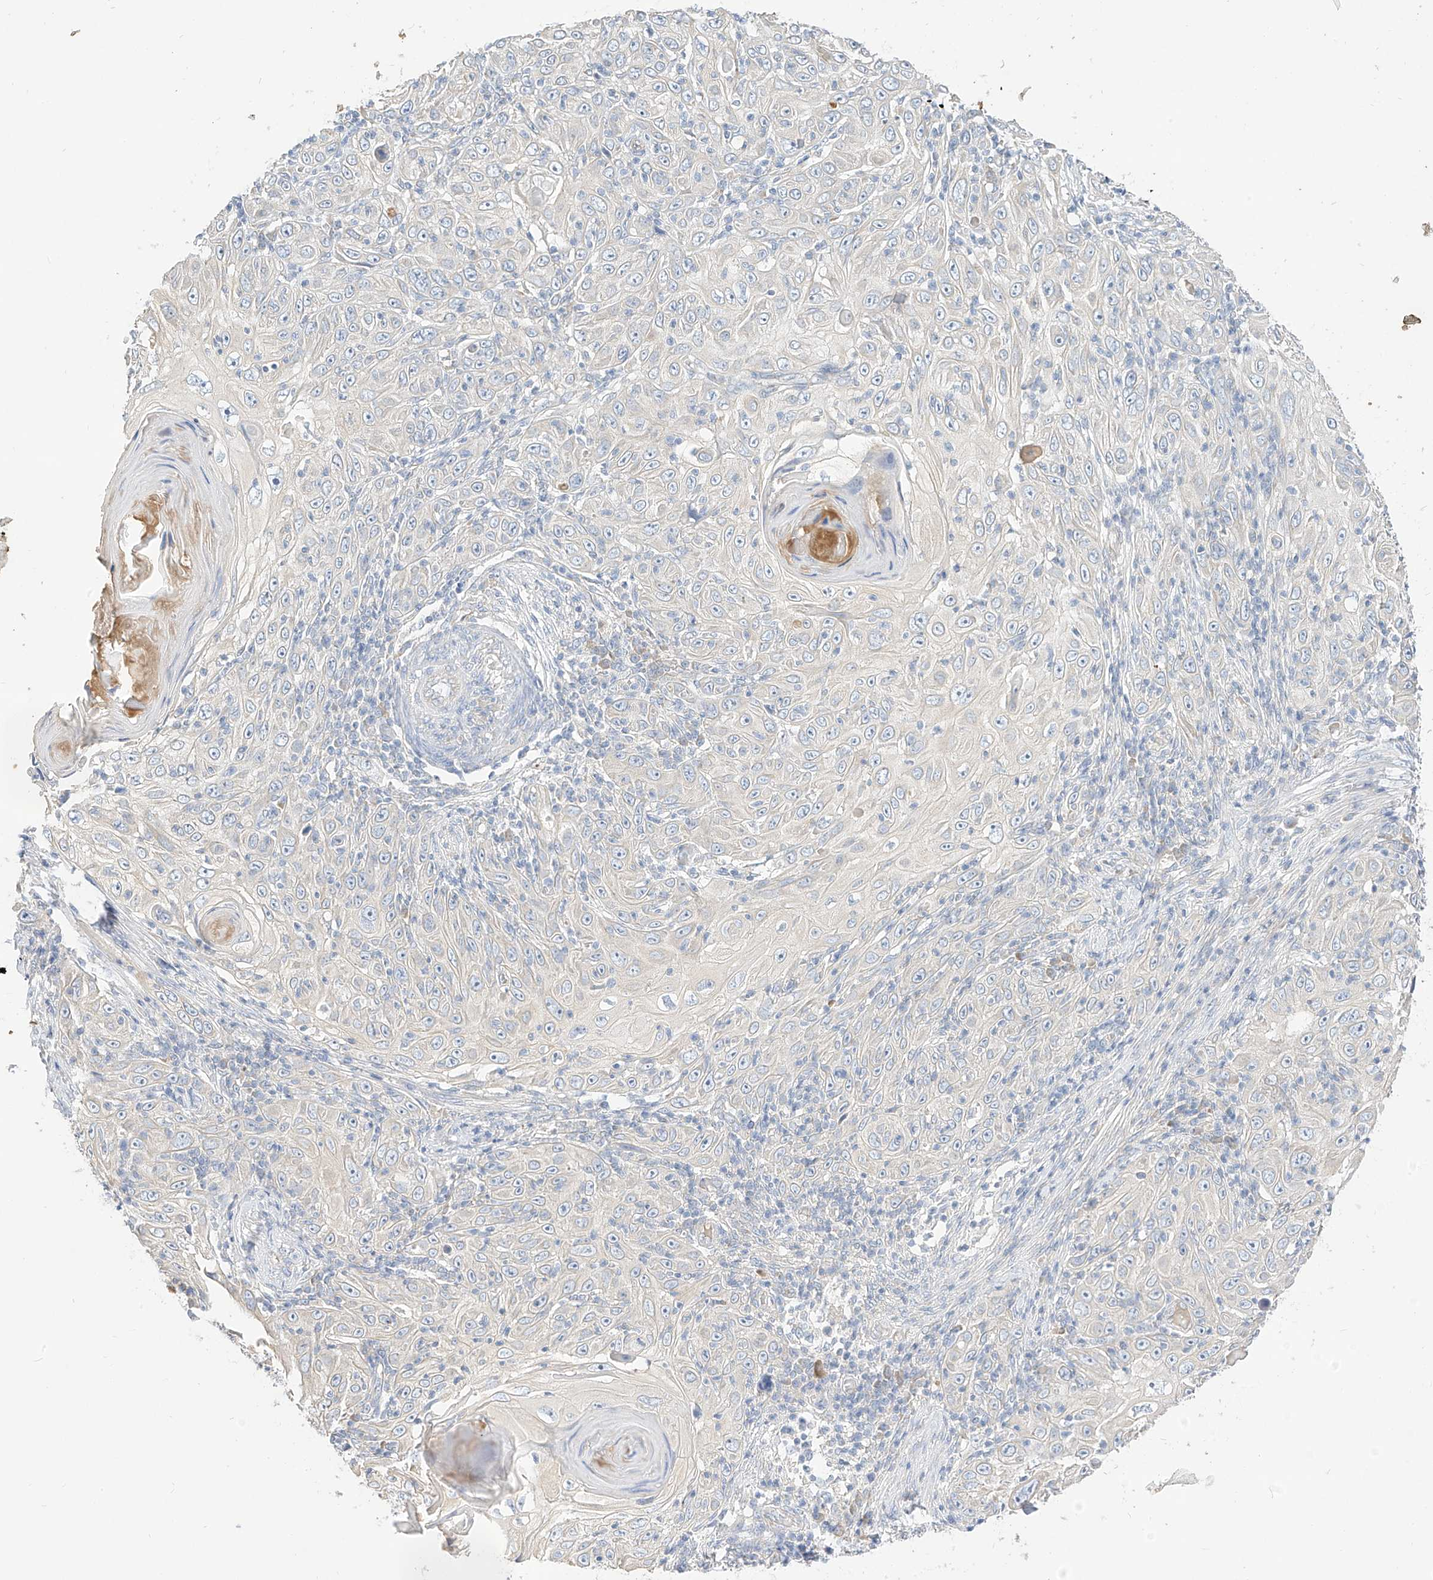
{"staining": {"intensity": "negative", "quantity": "none", "location": "none"}, "tissue": "skin cancer", "cell_type": "Tumor cells", "image_type": "cancer", "snomed": [{"axis": "morphology", "description": "Squamous cell carcinoma, NOS"}, {"axis": "topography", "description": "Skin"}], "caption": "Immunohistochemical staining of skin squamous cell carcinoma reveals no significant expression in tumor cells.", "gene": "RASA2", "patient": {"sex": "female", "age": 88}}